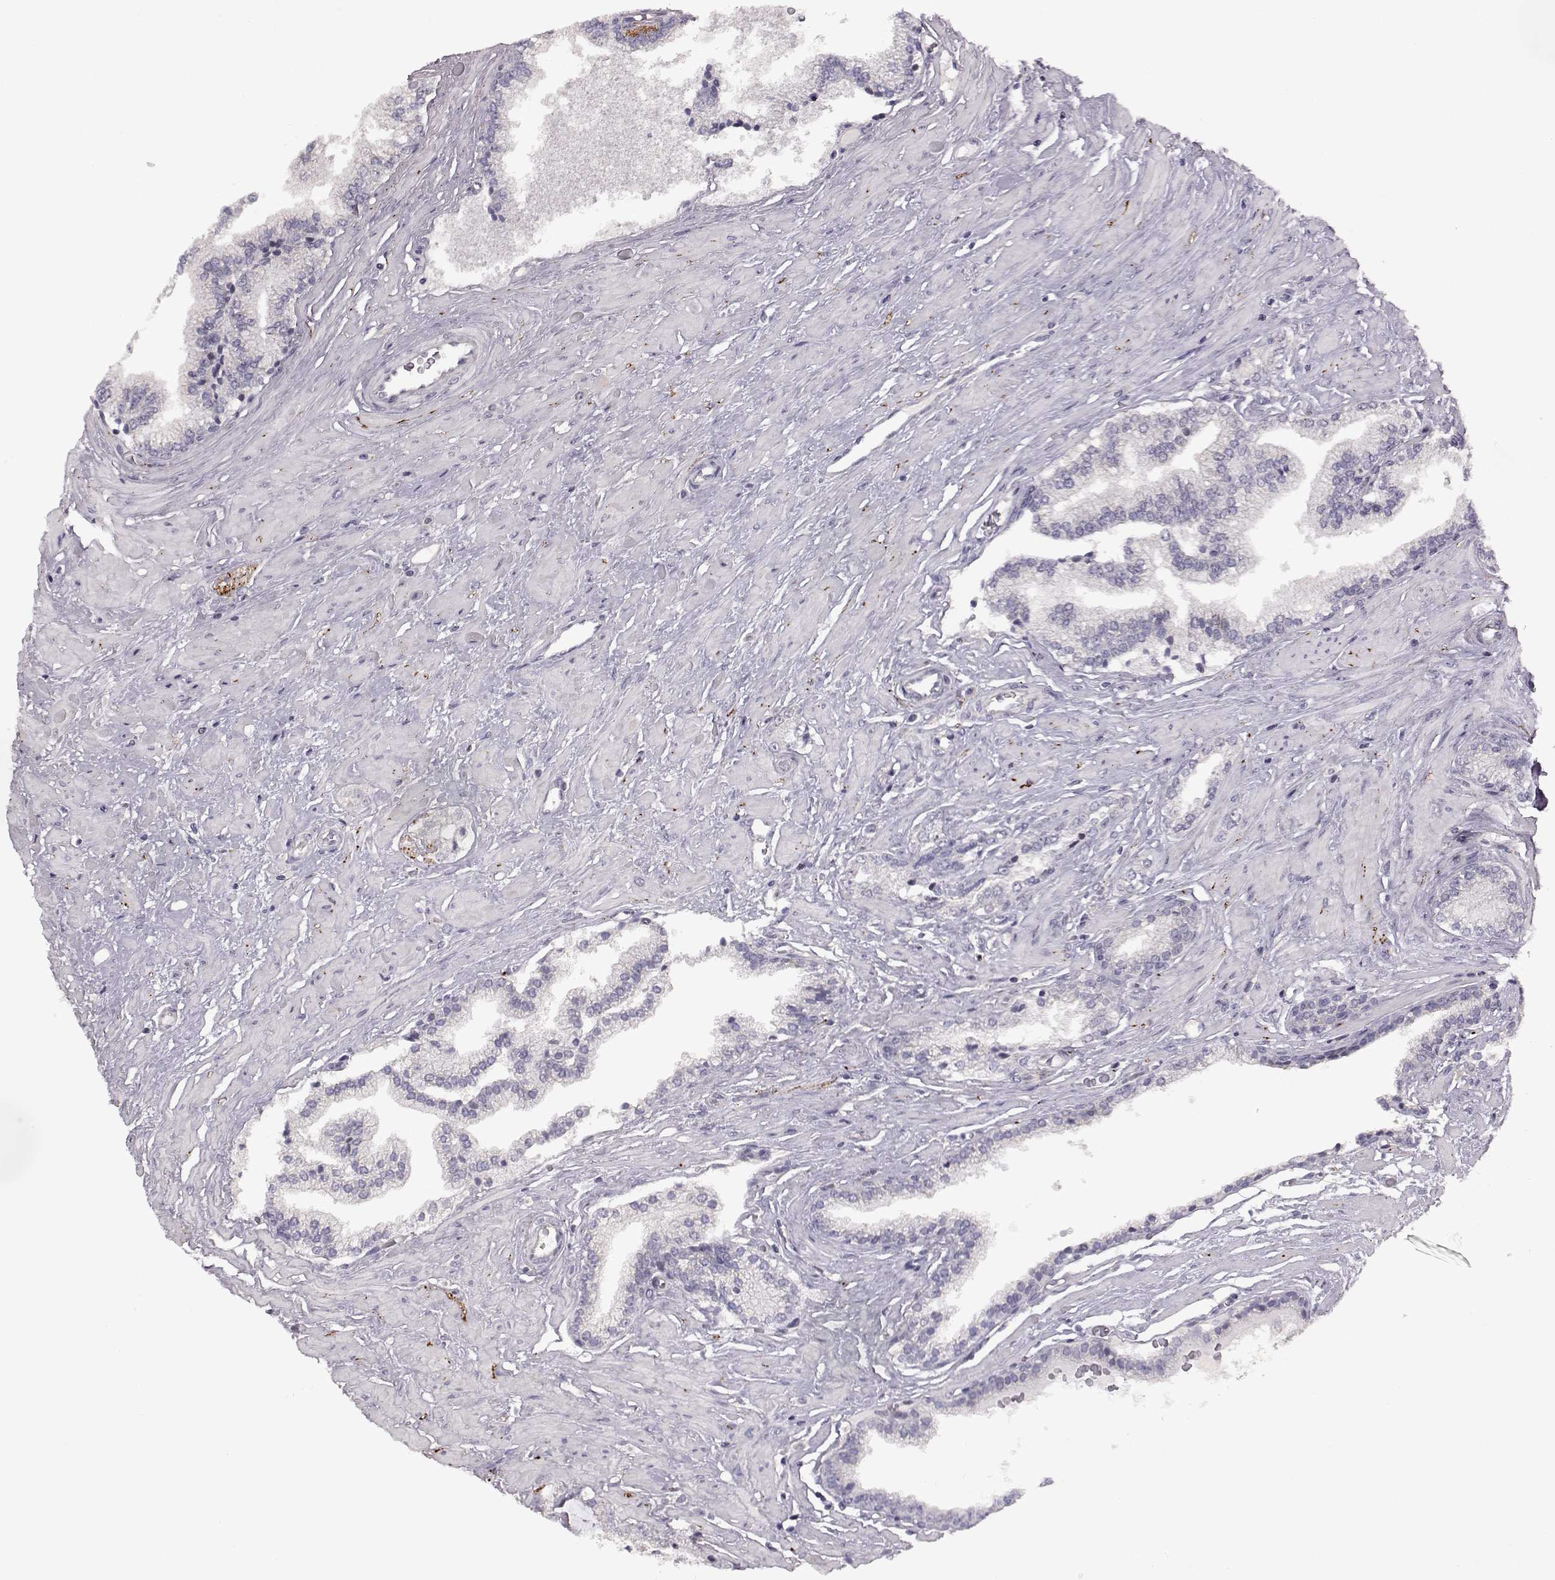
{"staining": {"intensity": "negative", "quantity": "none", "location": "none"}, "tissue": "prostate cancer", "cell_type": "Tumor cells", "image_type": "cancer", "snomed": [{"axis": "morphology", "description": "Adenocarcinoma, Low grade"}, {"axis": "topography", "description": "Prostate"}], "caption": "IHC micrograph of neoplastic tissue: human low-grade adenocarcinoma (prostate) stained with DAB exhibits no significant protein positivity in tumor cells.", "gene": "GAL", "patient": {"sex": "male", "age": 60}}